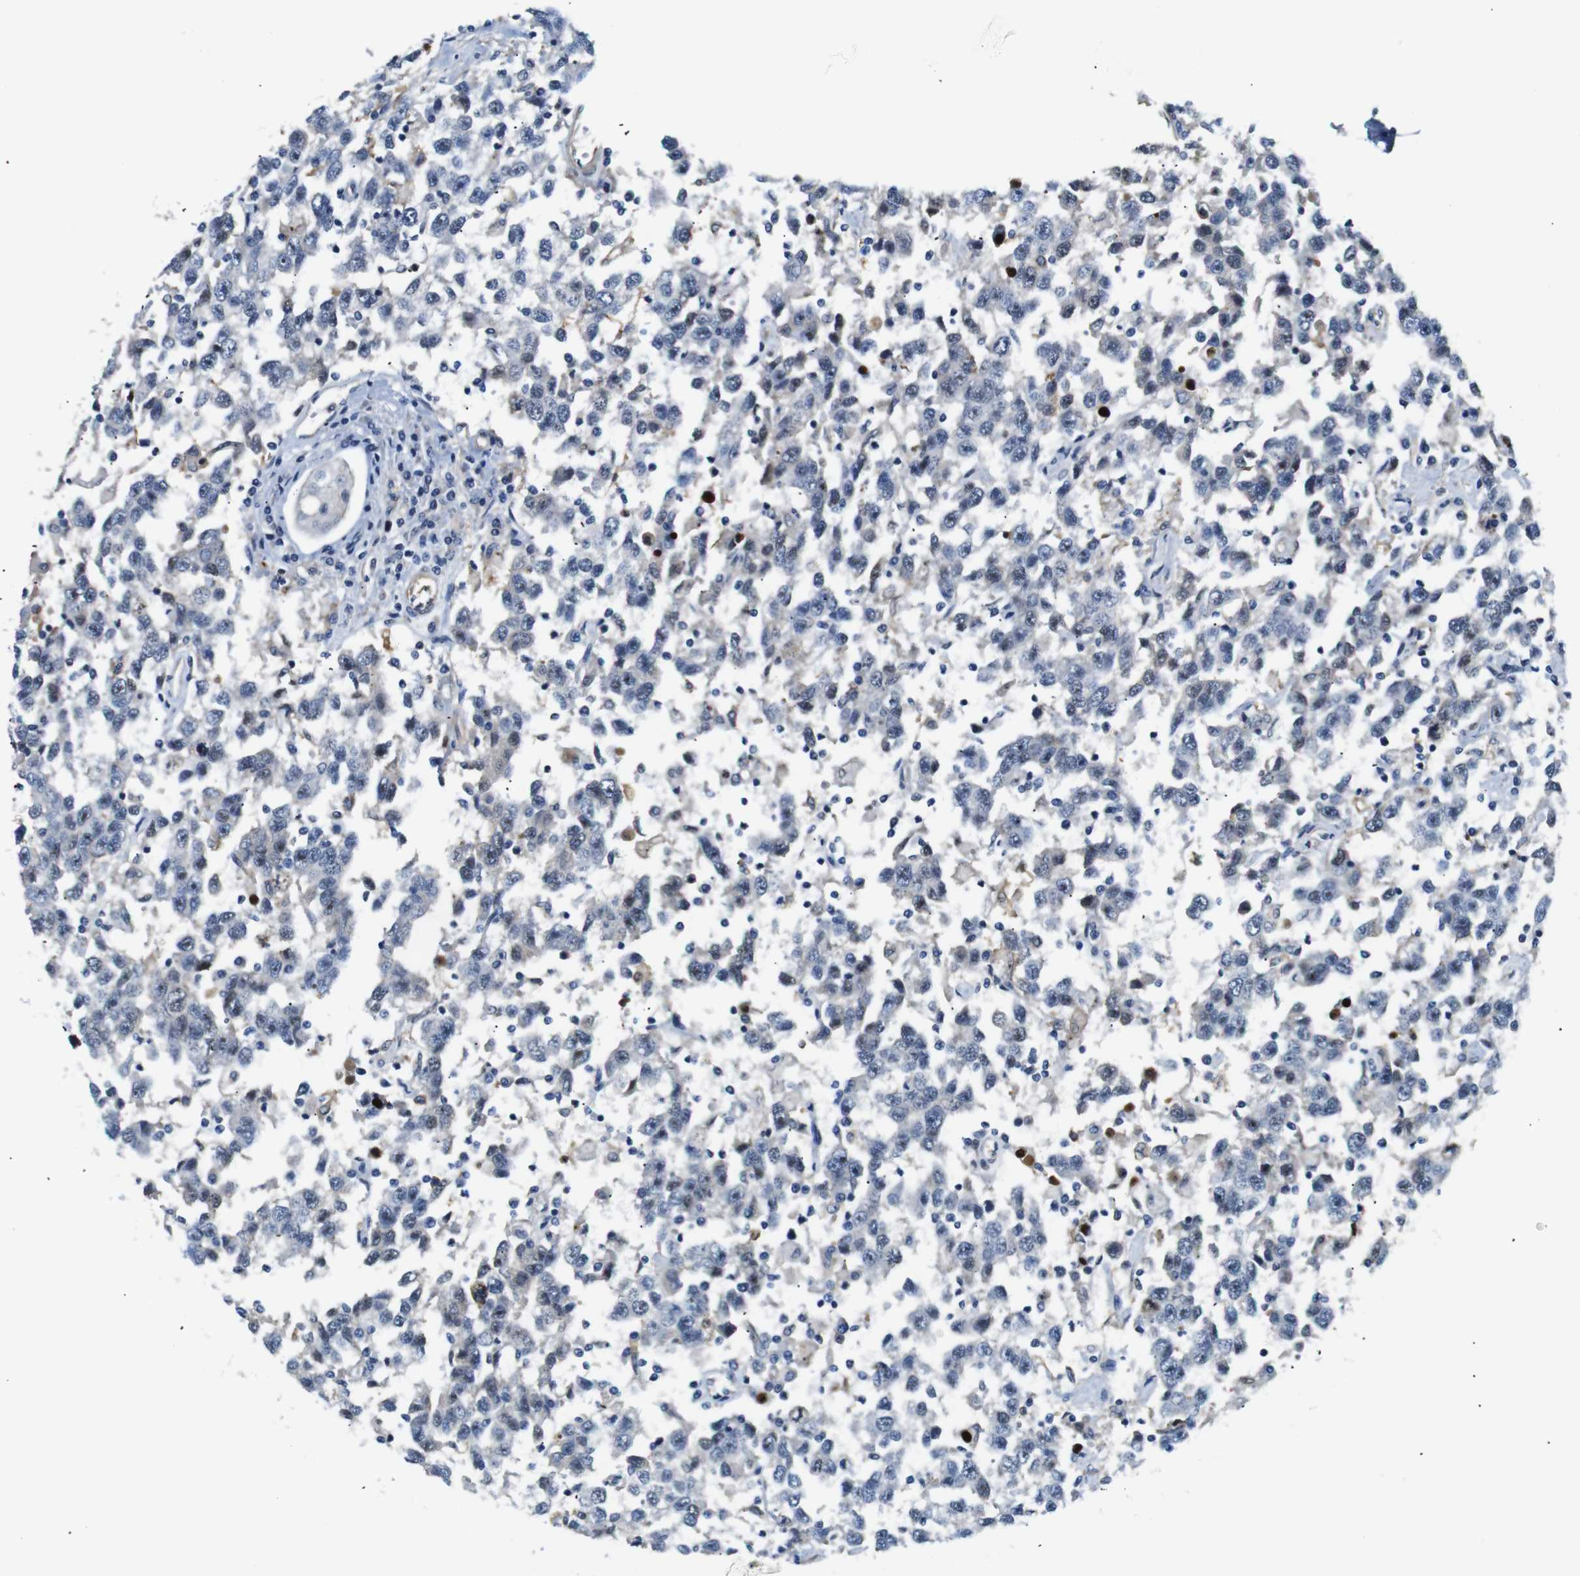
{"staining": {"intensity": "weak", "quantity": "<25%", "location": "nuclear"}, "tissue": "testis cancer", "cell_type": "Tumor cells", "image_type": "cancer", "snomed": [{"axis": "morphology", "description": "Seminoma, NOS"}, {"axis": "topography", "description": "Testis"}], "caption": "DAB (3,3'-diaminobenzidine) immunohistochemical staining of human testis seminoma displays no significant positivity in tumor cells.", "gene": "PARN", "patient": {"sex": "male", "age": 41}}